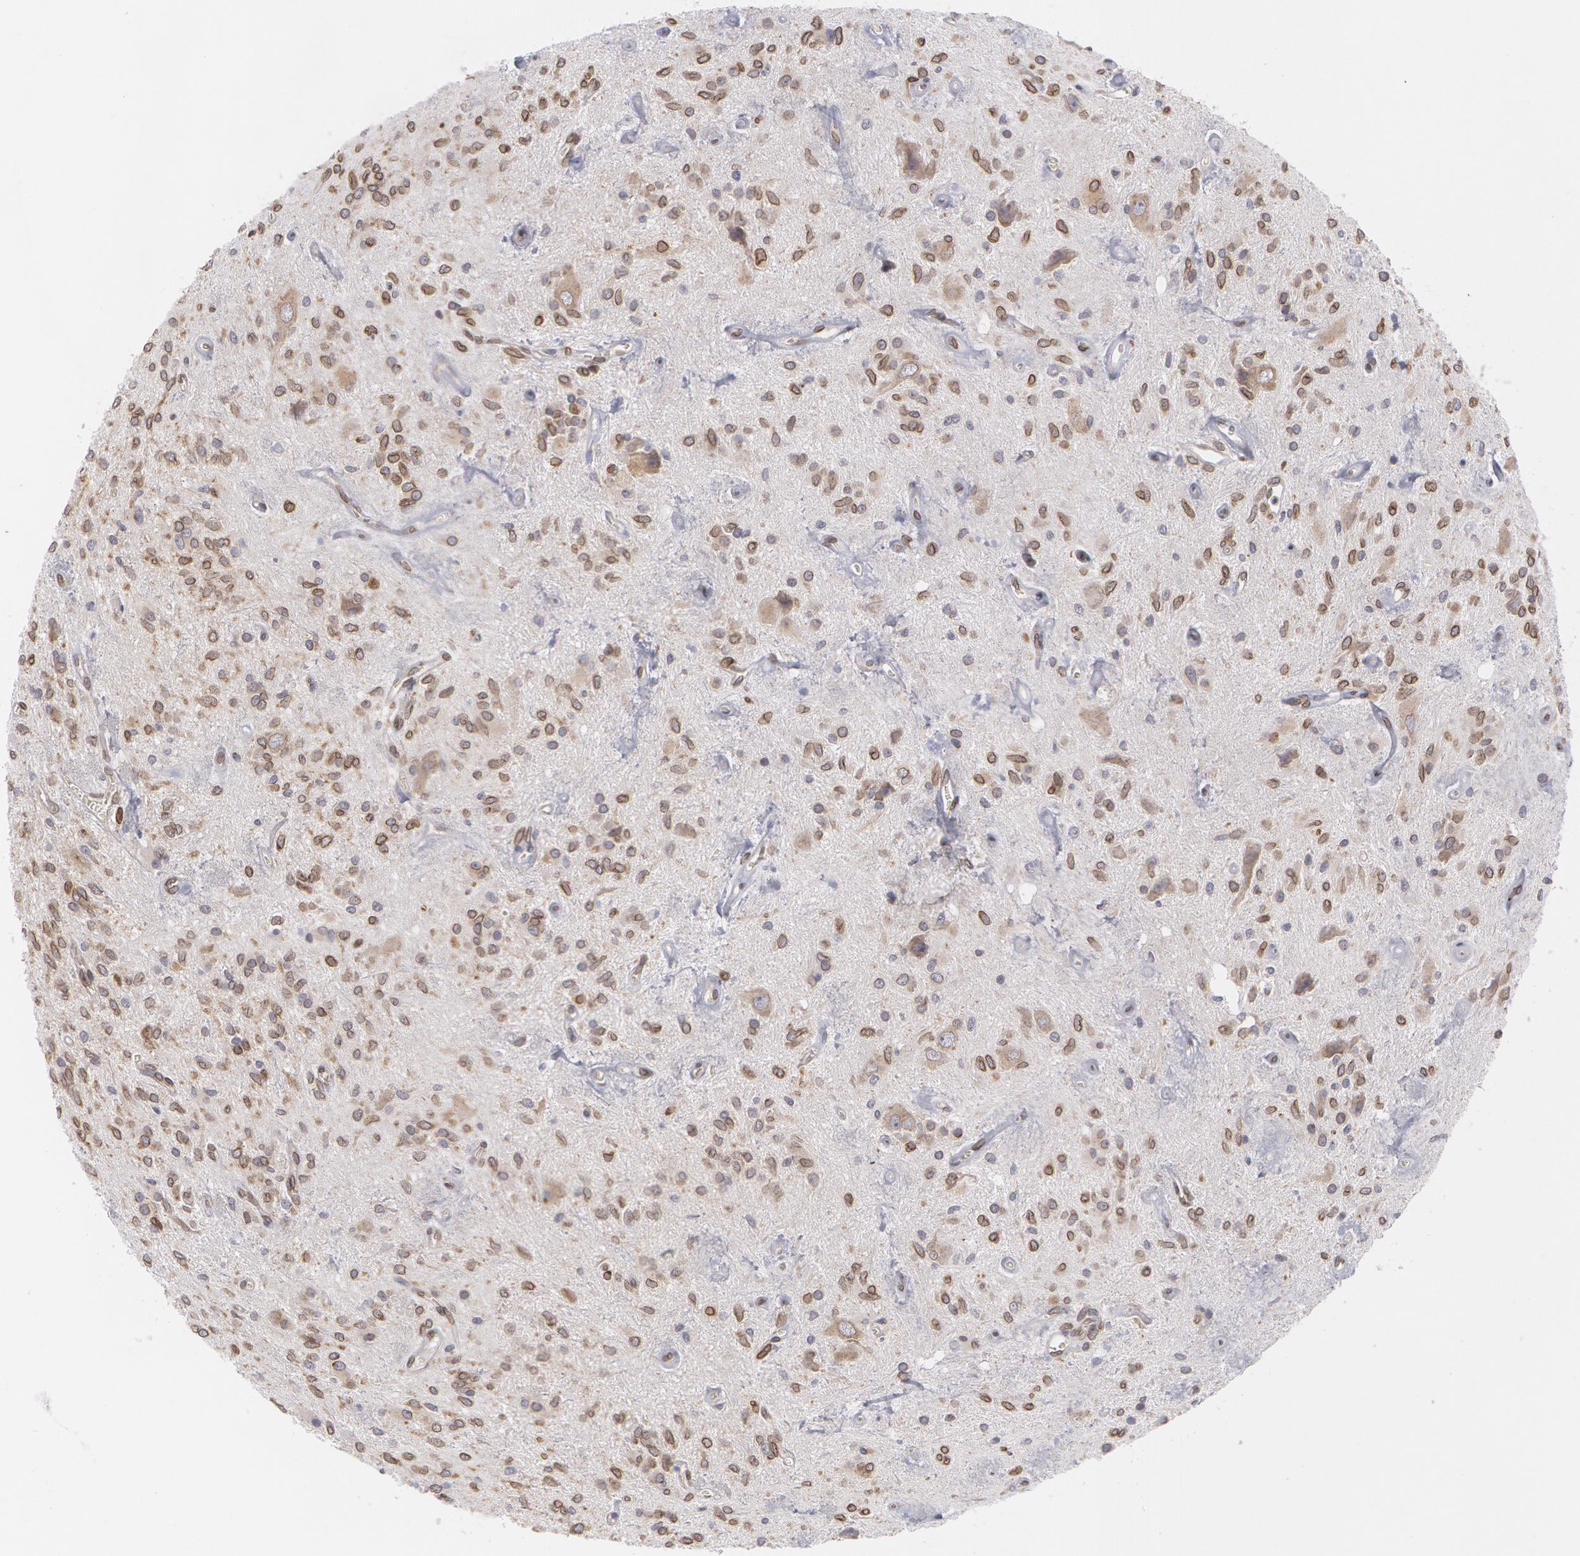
{"staining": {"intensity": "weak", "quantity": ">75%", "location": "nuclear"}, "tissue": "glioma", "cell_type": "Tumor cells", "image_type": "cancer", "snomed": [{"axis": "morphology", "description": "Glioma, malignant, Low grade"}, {"axis": "topography", "description": "Brain"}], "caption": "Immunohistochemistry (IHC) of human malignant low-grade glioma exhibits low levels of weak nuclear expression in about >75% of tumor cells.", "gene": "EMD", "patient": {"sex": "female", "age": 15}}